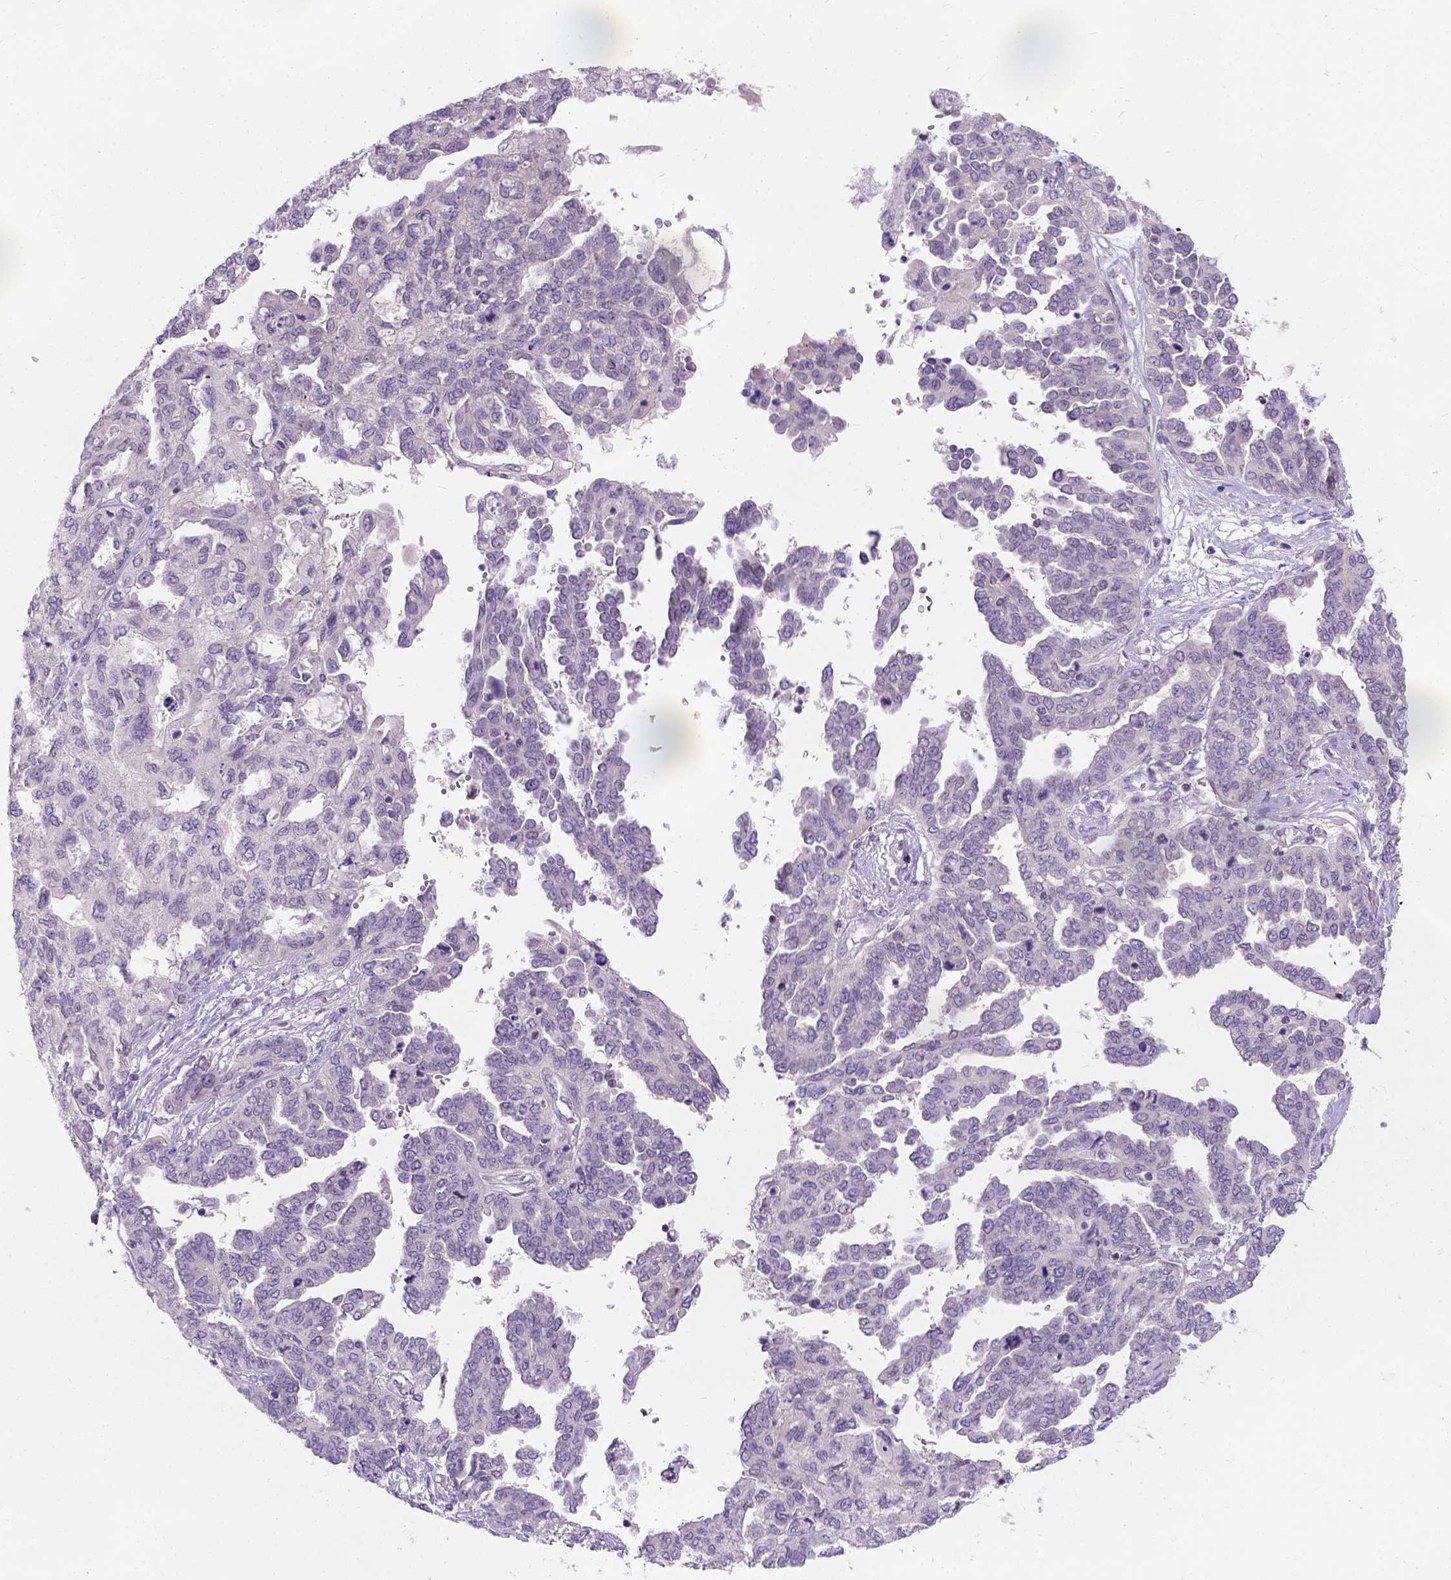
{"staining": {"intensity": "negative", "quantity": "none", "location": "none"}, "tissue": "ovarian cancer", "cell_type": "Tumor cells", "image_type": "cancer", "snomed": [{"axis": "morphology", "description": "Cystadenocarcinoma, serous, NOS"}, {"axis": "topography", "description": "Ovary"}], "caption": "This is an IHC micrograph of ovarian cancer (serous cystadenocarcinoma). There is no expression in tumor cells.", "gene": "C20orf144", "patient": {"sex": "female", "age": 53}}